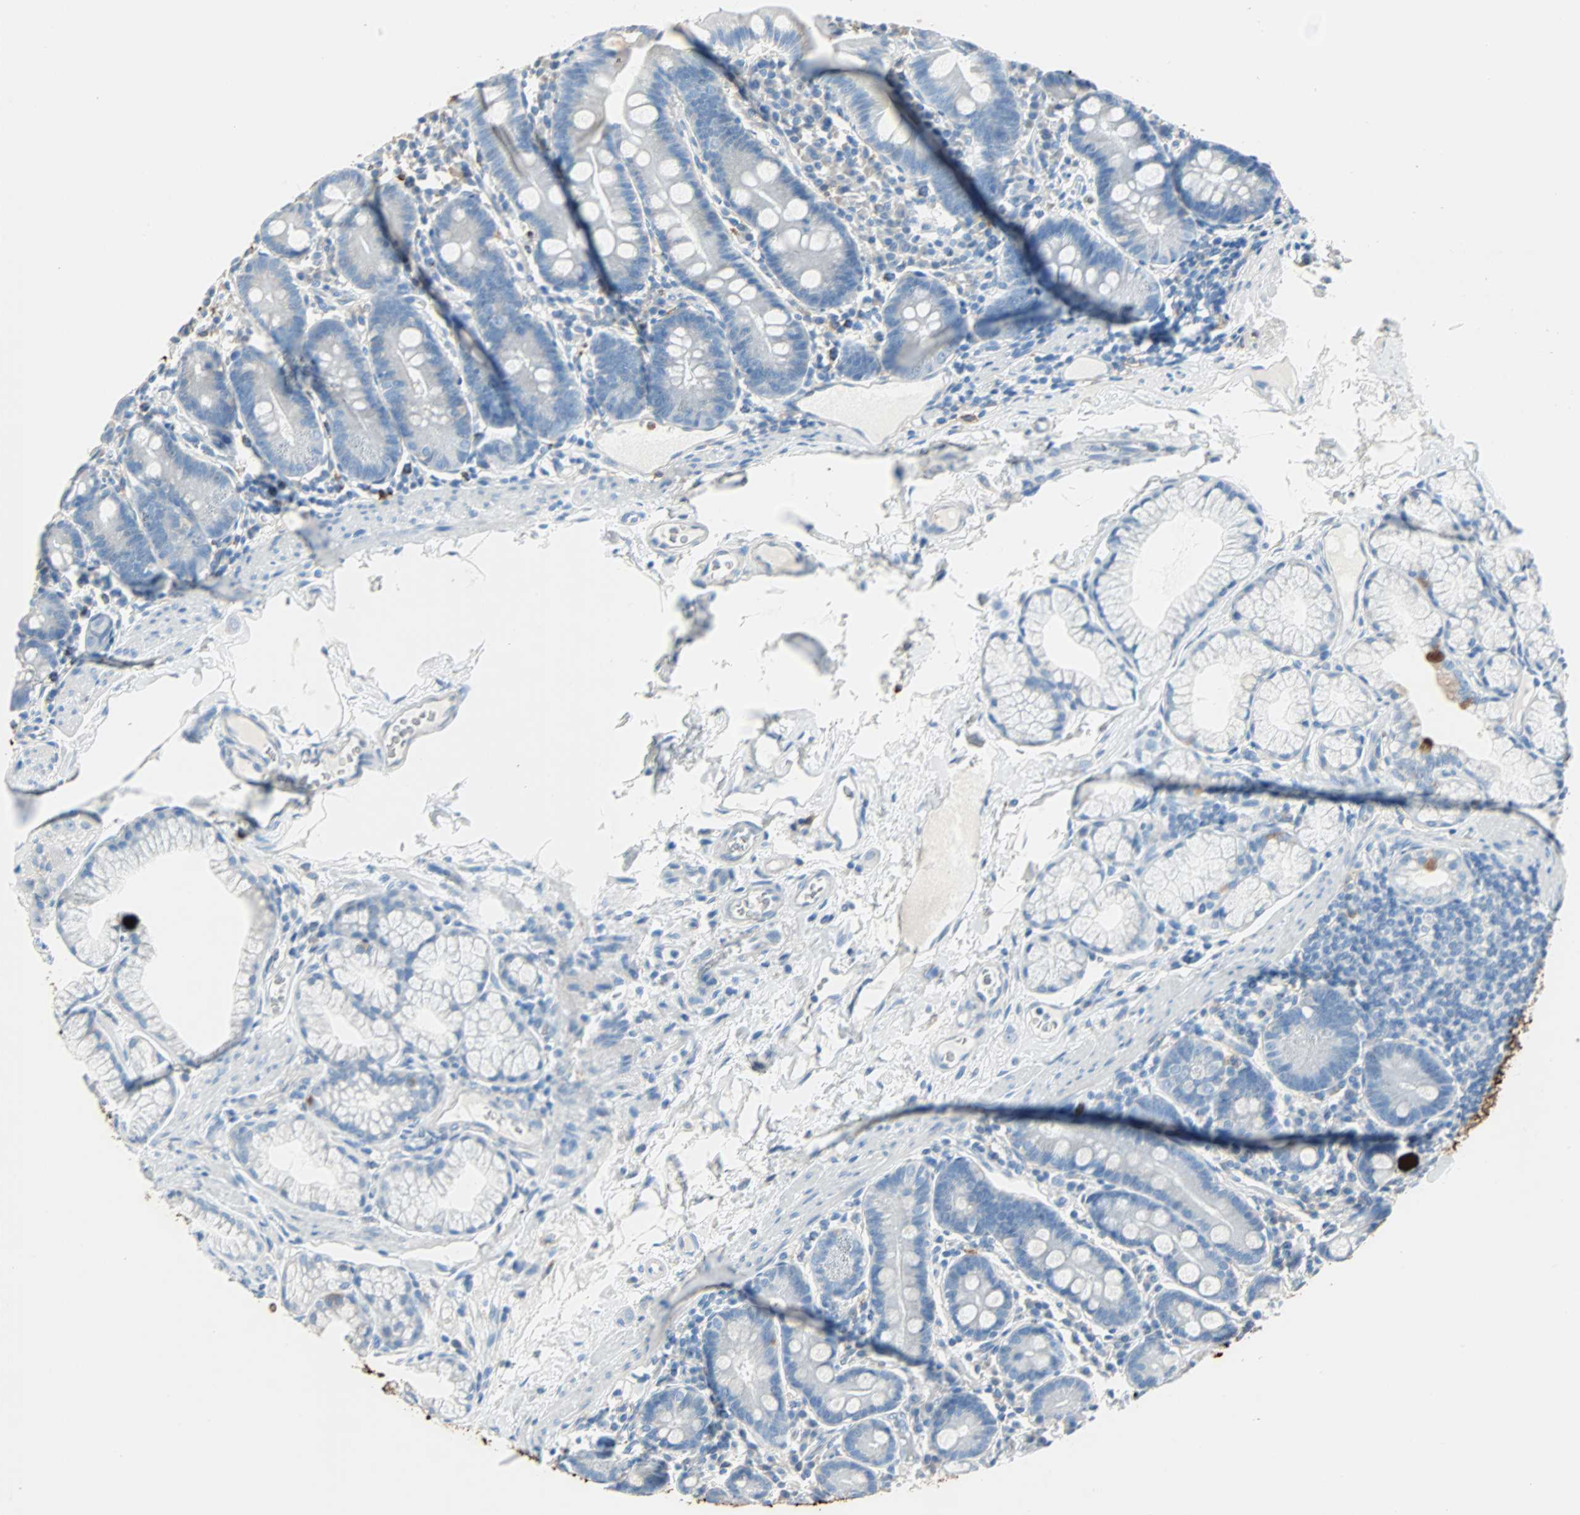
{"staining": {"intensity": "negative", "quantity": "none", "location": "none"}, "tissue": "duodenum", "cell_type": "Glandular cells", "image_type": "normal", "snomed": [{"axis": "morphology", "description": "Normal tissue, NOS"}, {"axis": "topography", "description": "Duodenum"}], "caption": "Glandular cells show no significant expression in benign duodenum.", "gene": "CLEC4A", "patient": {"sex": "male", "age": 50}}